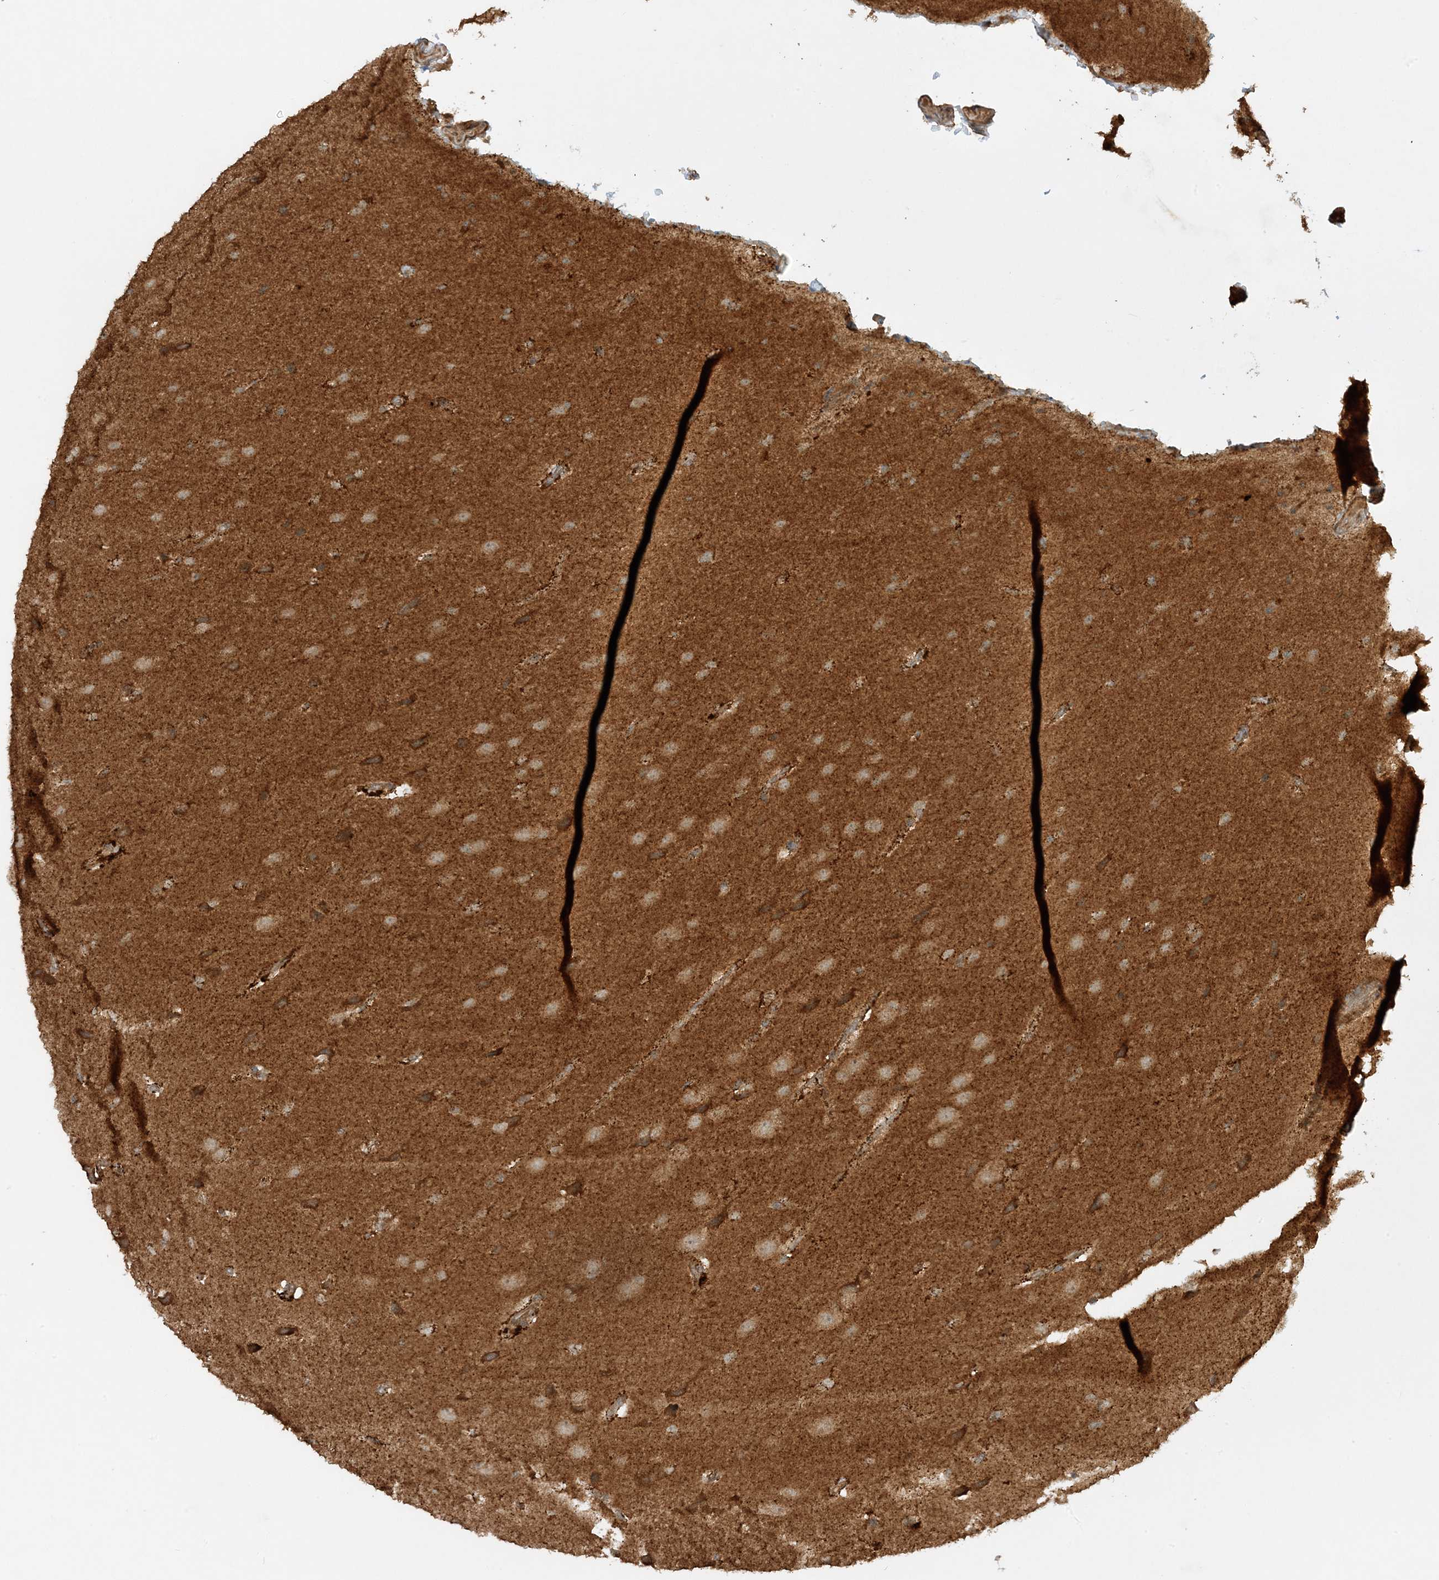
{"staining": {"intensity": "negative", "quantity": "none", "location": "none"}, "tissue": "glioma", "cell_type": "Tumor cells", "image_type": "cancer", "snomed": [{"axis": "morphology", "description": "Glioma, malignant, Low grade"}, {"axis": "topography", "description": "Brain"}], "caption": "The photomicrograph exhibits no staining of tumor cells in glioma.", "gene": "XRN1", "patient": {"sex": "female", "age": 37}}